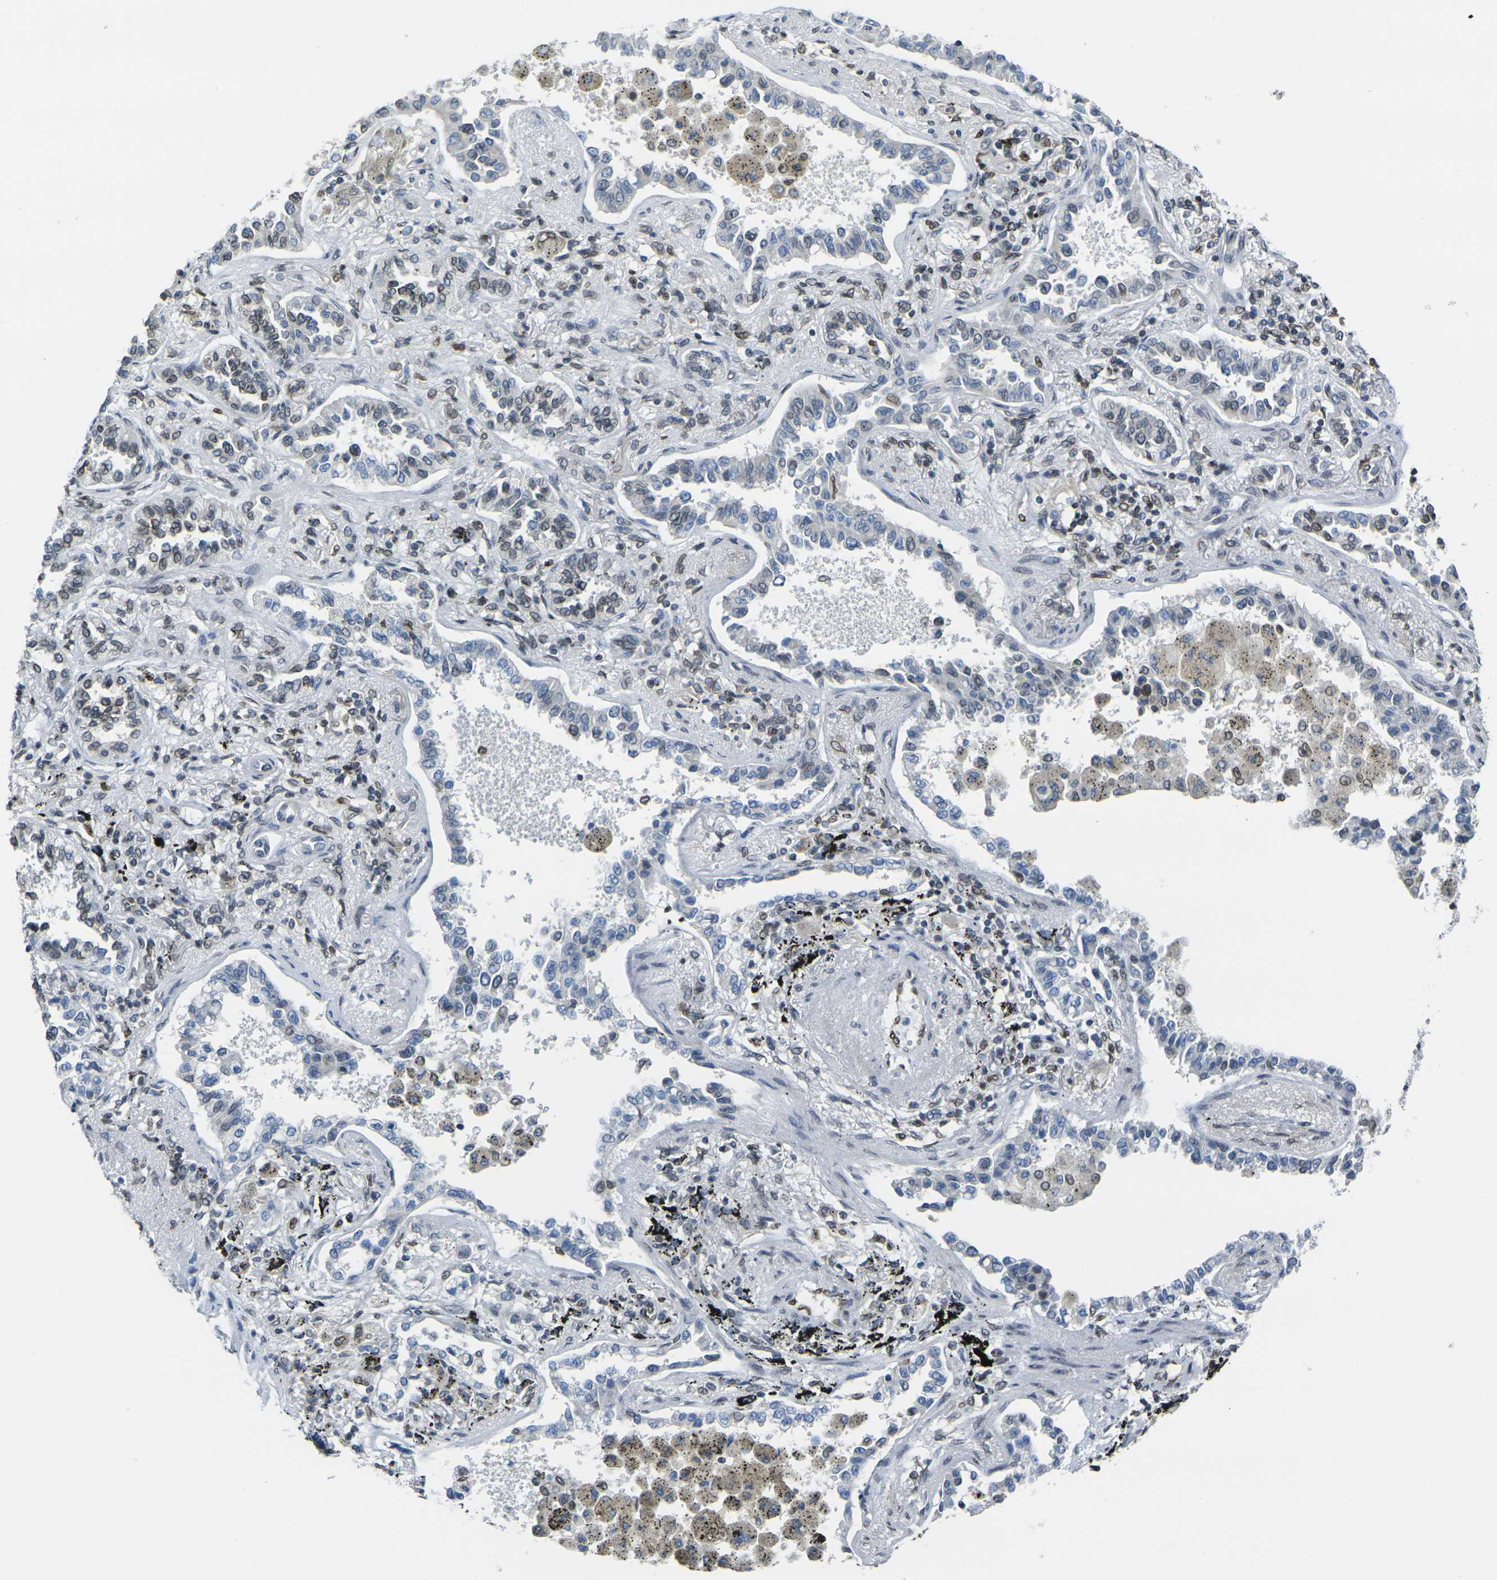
{"staining": {"intensity": "moderate", "quantity": "<25%", "location": "cytoplasmic/membranous,nuclear"}, "tissue": "lung cancer", "cell_type": "Tumor cells", "image_type": "cancer", "snomed": [{"axis": "morphology", "description": "Normal tissue, NOS"}, {"axis": "morphology", "description": "Adenocarcinoma, NOS"}, {"axis": "topography", "description": "Lung"}], "caption": "Protein positivity by immunohistochemistry (IHC) exhibits moderate cytoplasmic/membranous and nuclear staining in about <25% of tumor cells in lung cancer (adenocarcinoma). Nuclei are stained in blue.", "gene": "BRDT", "patient": {"sex": "male", "age": 59}}